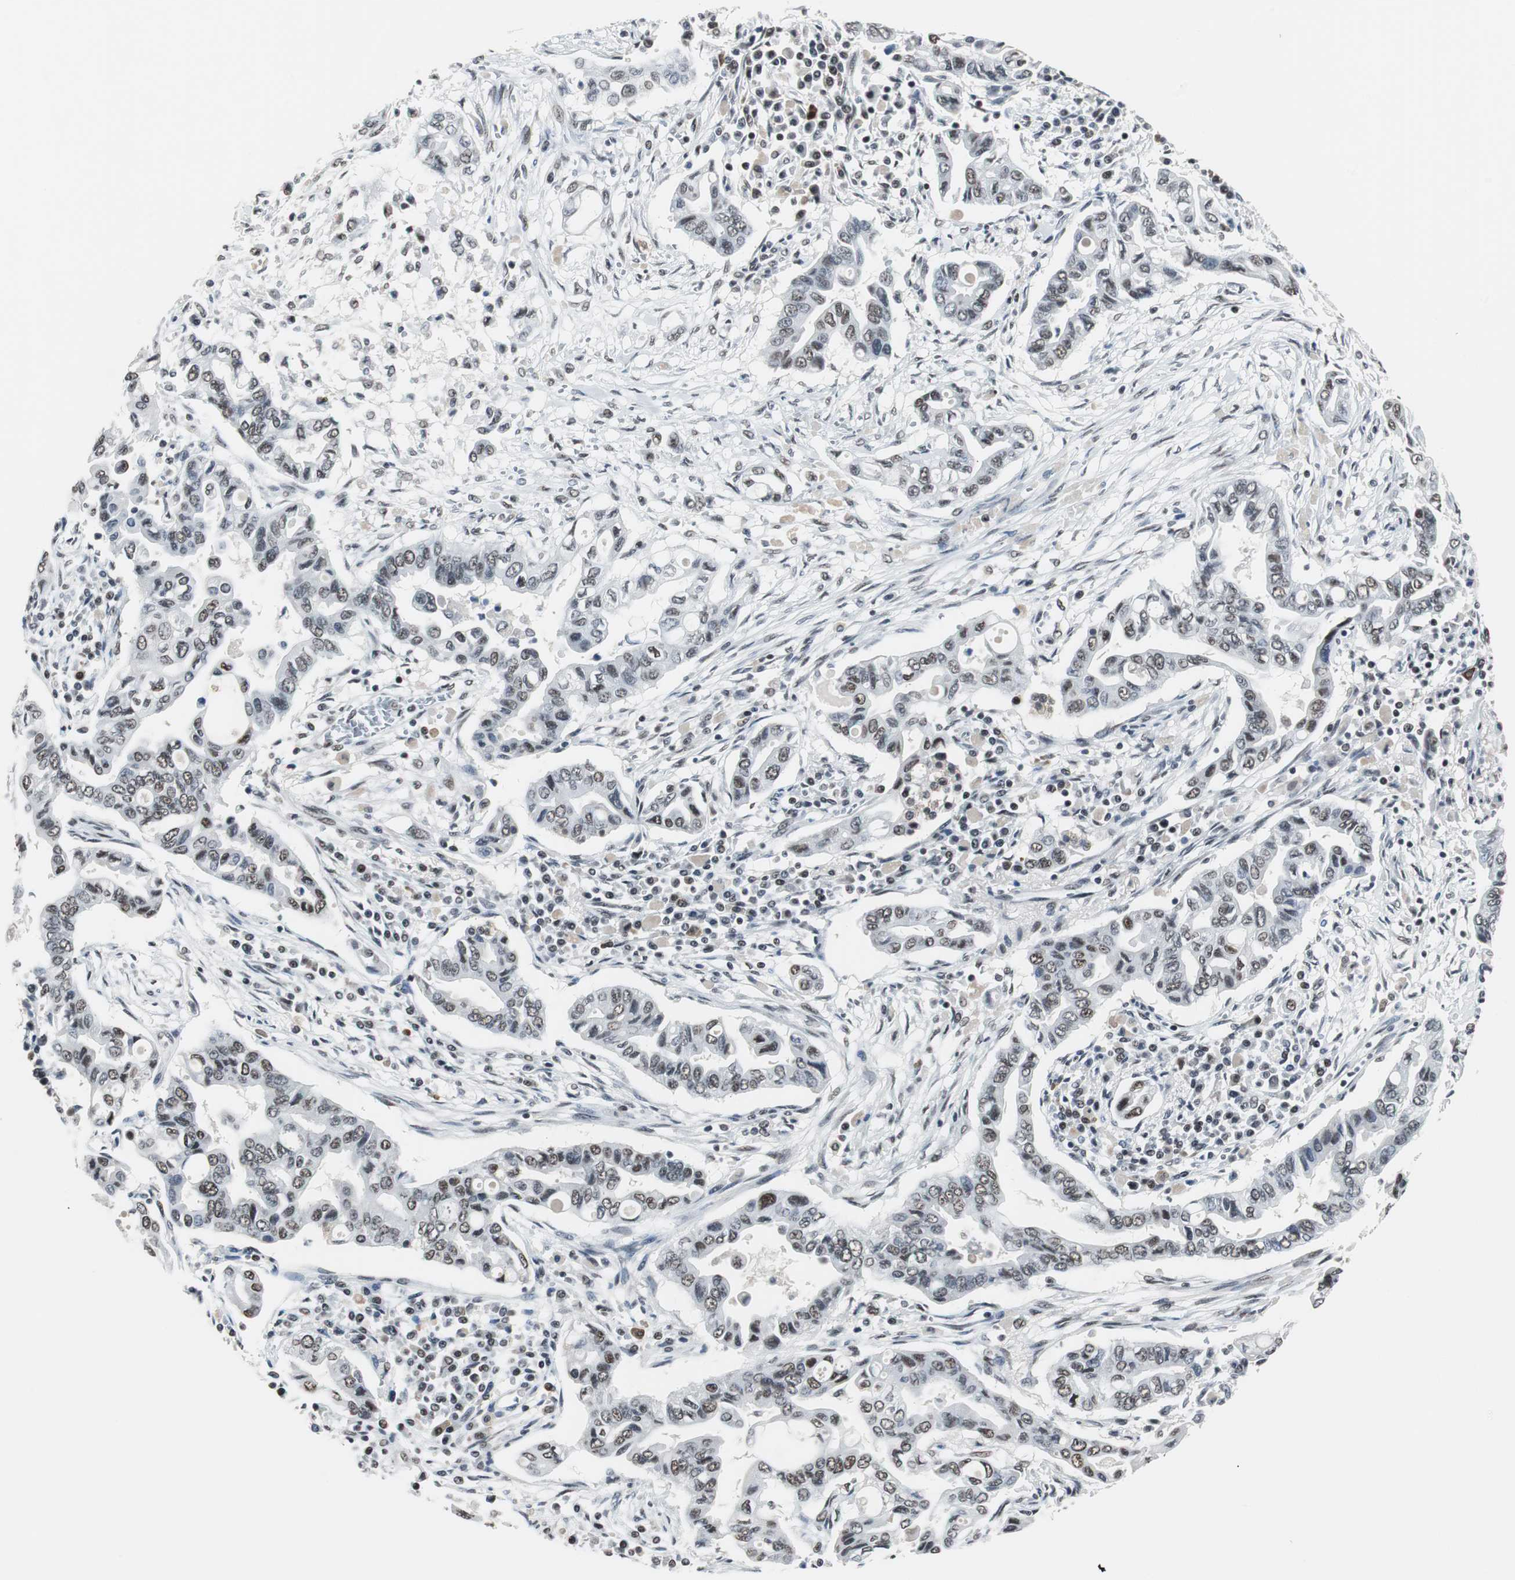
{"staining": {"intensity": "moderate", "quantity": "25%-75%", "location": "nuclear"}, "tissue": "pancreatic cancer", "cell_type": "Tumor cells", "image_type": "cancer", "snomed": [{"axis": "morphology", "description": "Adenocarcinoma, NOS"}, {"axis": "topography", "description": "Pancreas"}], "caption": "A brown stain shows moderate nuclear staining of a protein in human adenocarcinoma (pancreatic) tumor cells. Using DAB (3,3'-diaminobenzidine) (brown) and hematoxylin (blue) stains, captured at high magnification using brightfield microscopy.", "gene": "TAF7", "patient": {"sex": "female", "age": 57}}